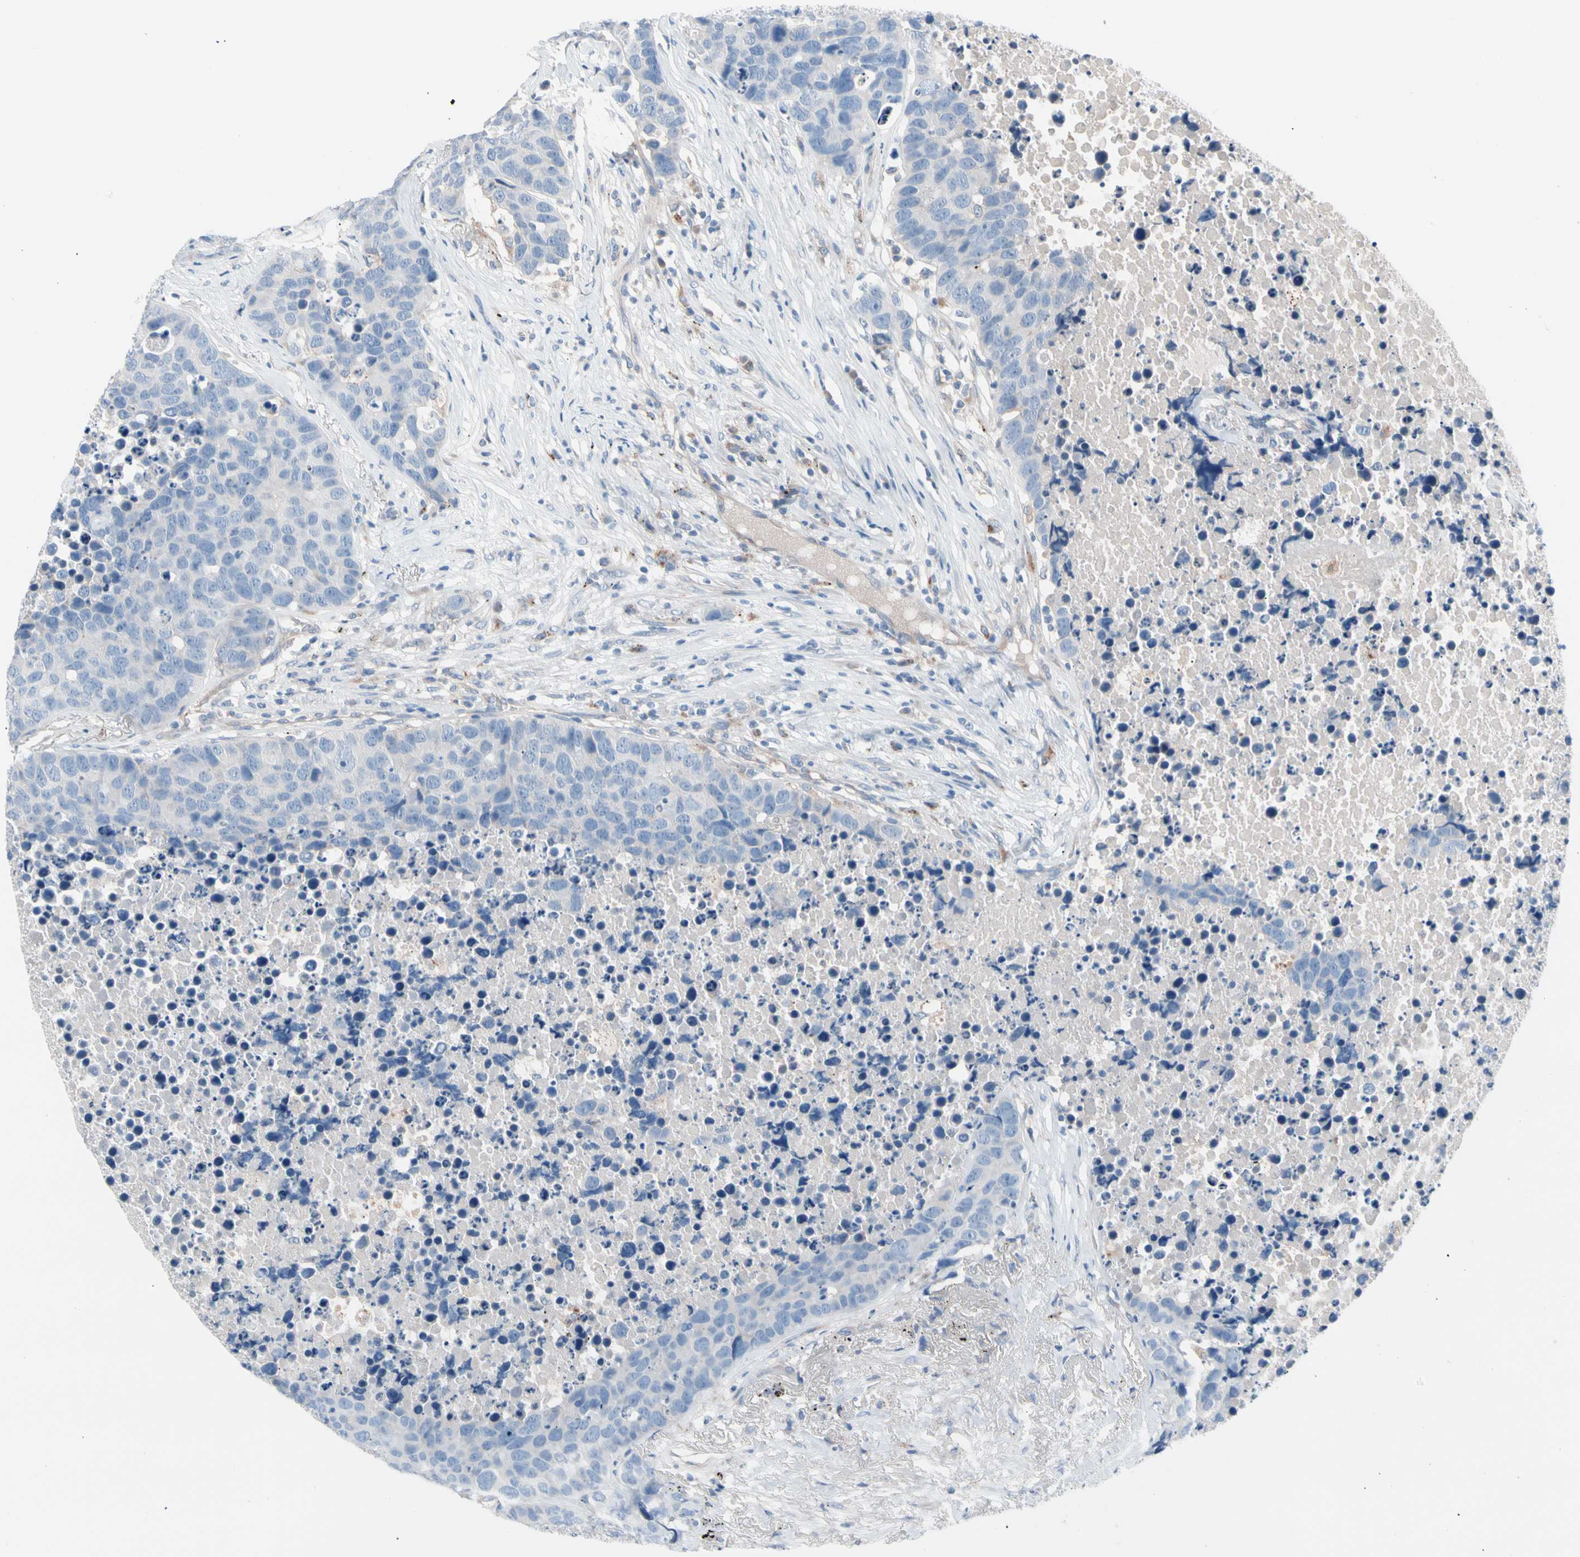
{"staining": {"intensity": "negative", "quantity": "none", "location": "none"}, "tissue": "carcinoid", "cell_type": "Tumor cells", "image_type": "cancer", "snomed": [{"axis": "morphology", "description": "Carcinoid, malignant, NOS"}, {"axis": "topography", "description": "Lung"}], "caption": "DAB immunohistochemical staining of human carcinoid (malignant) demonstrates no significant expression in tumor cells.", "gene": "CASQ1", "patient": {"sex": "male", "age": 60}}